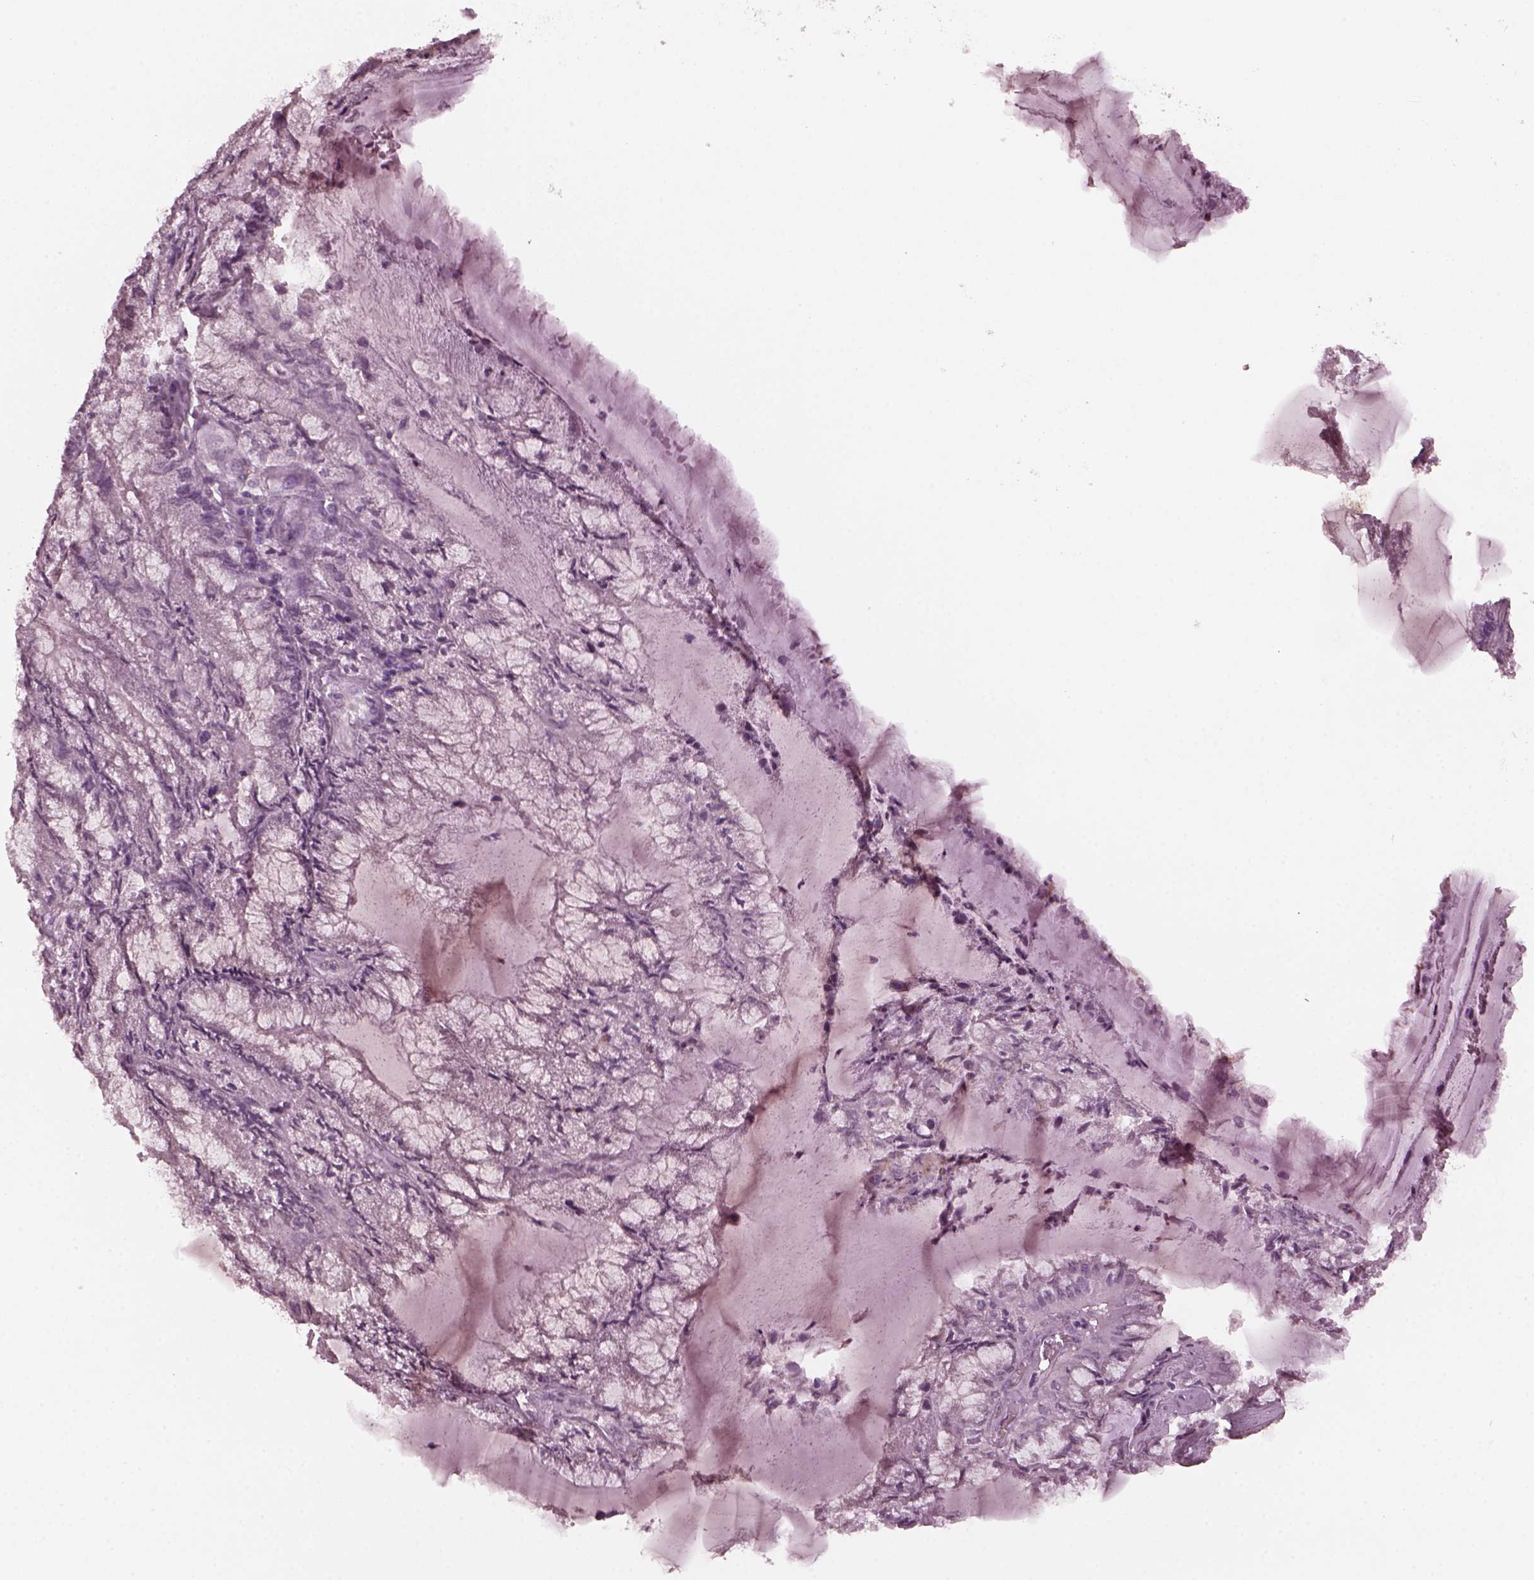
{"staining": {"intensity": "negative", "quantity": "none", "location": "none"}, "tissue": "endometrial cancer", "cell_type": "Tumor cells", "image_type": "cancer", "snomed": [{"axis": "morphology", "description": "Carcinoma, NOS"}, {"axis": "topography", "description": "Endometrium"}], "caption": "Tumor cells show no significant expression in endometrial cancer.", "gene": "KRT79", "patient": {"sex": "female", "age": 62}}